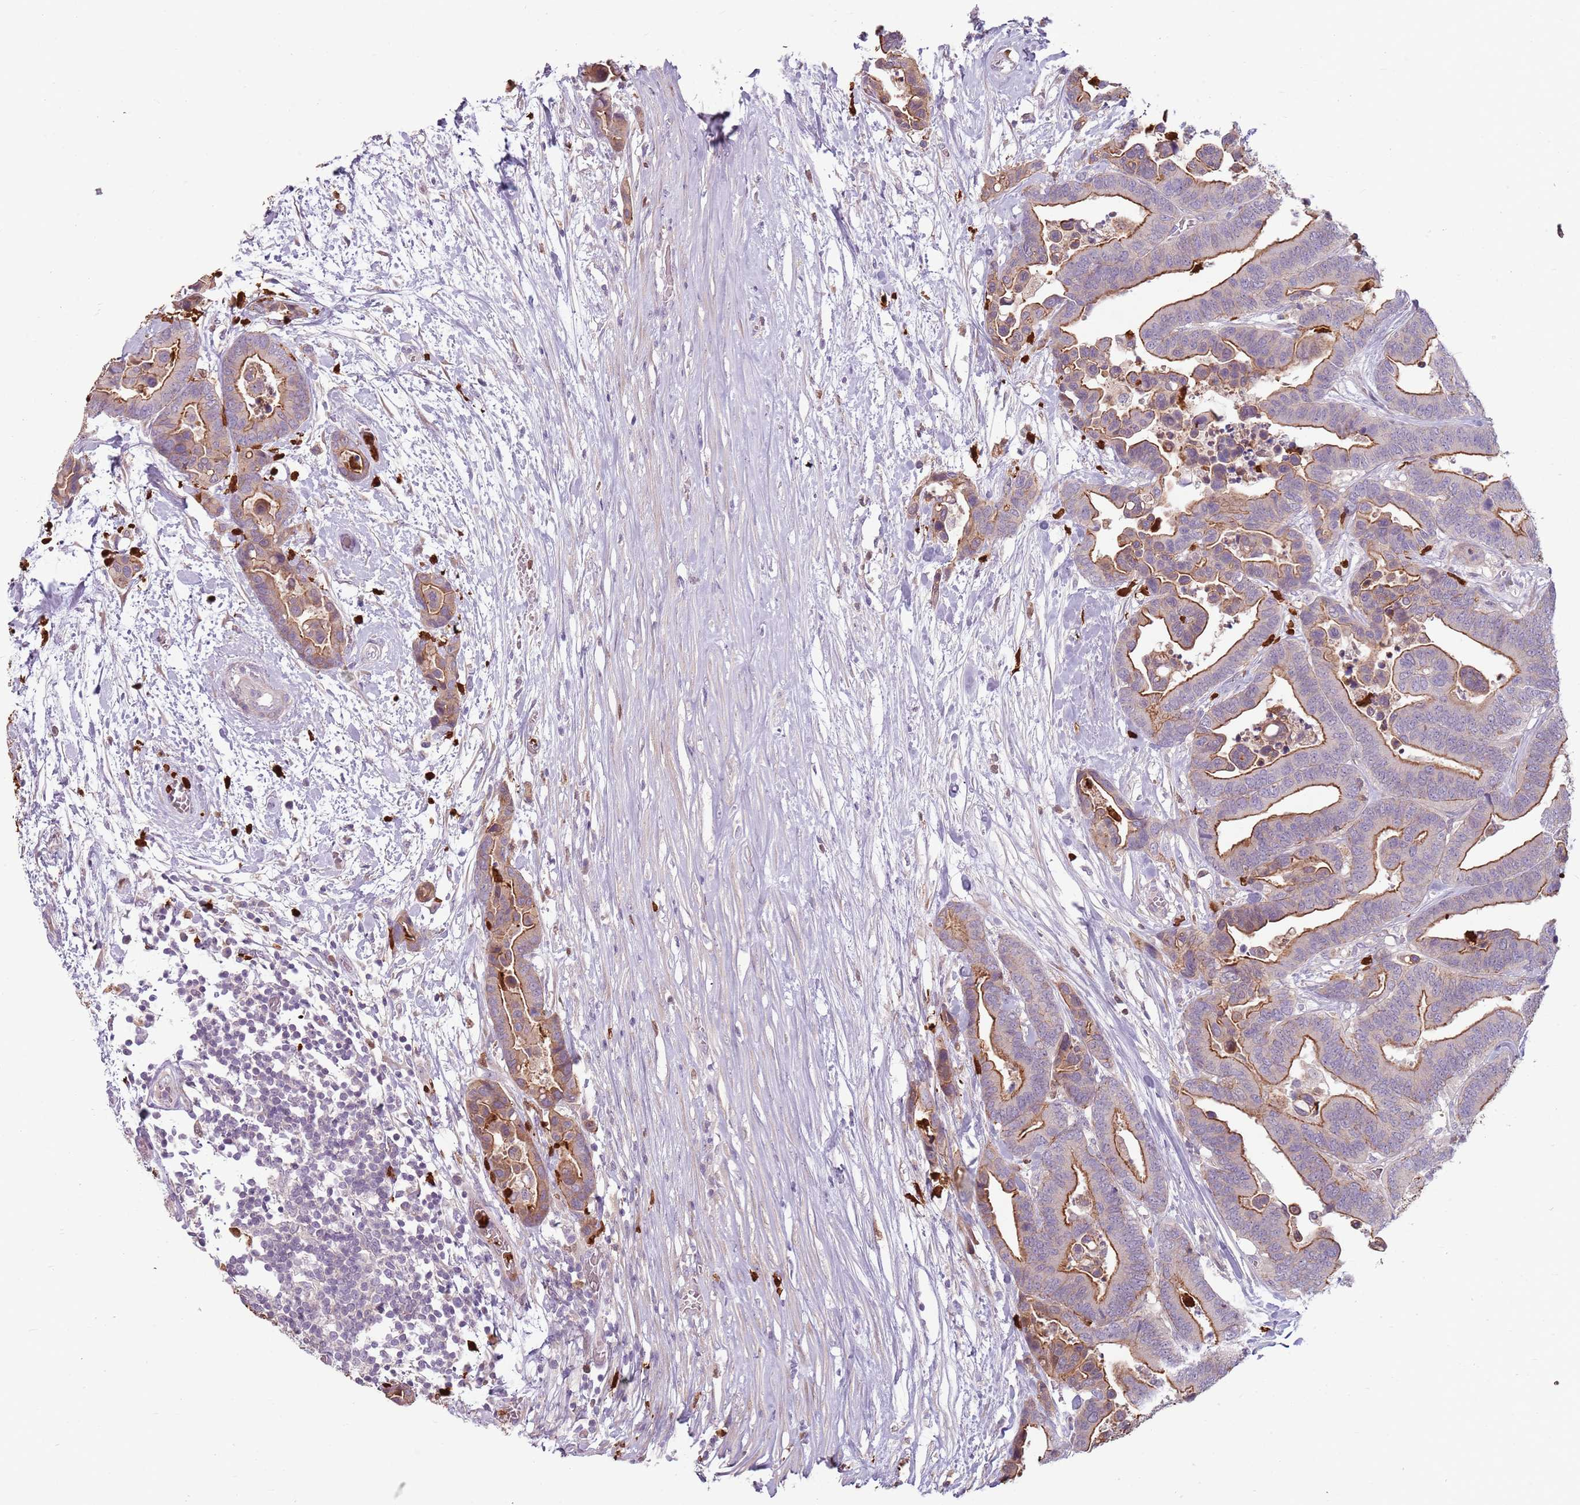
{"staining": {"intensity": "moderate", "quantity": "25%-75%", "location": "cytoplasmic/membranous"}, "tissue": "colorectal cancer", "cell_type": "Tumor cells", "image_type": "cancer", "snomed": [{"axis": "morphology", "description": "Adenocarcinoma, NOS"}, {"axis": "topography", "description": "Colon"}], "caption": "Immunohistochemical staining of colorectal cancer exhibits medium levels of moderate cytoplasmic/membranous positivity in approximately 25%-75% of tumor cells. The protein of interest is shown in brown color, while the nuclei are stained blue.", "gene": "SPAG4", "patient": {"sex": "male", "age": 82}}